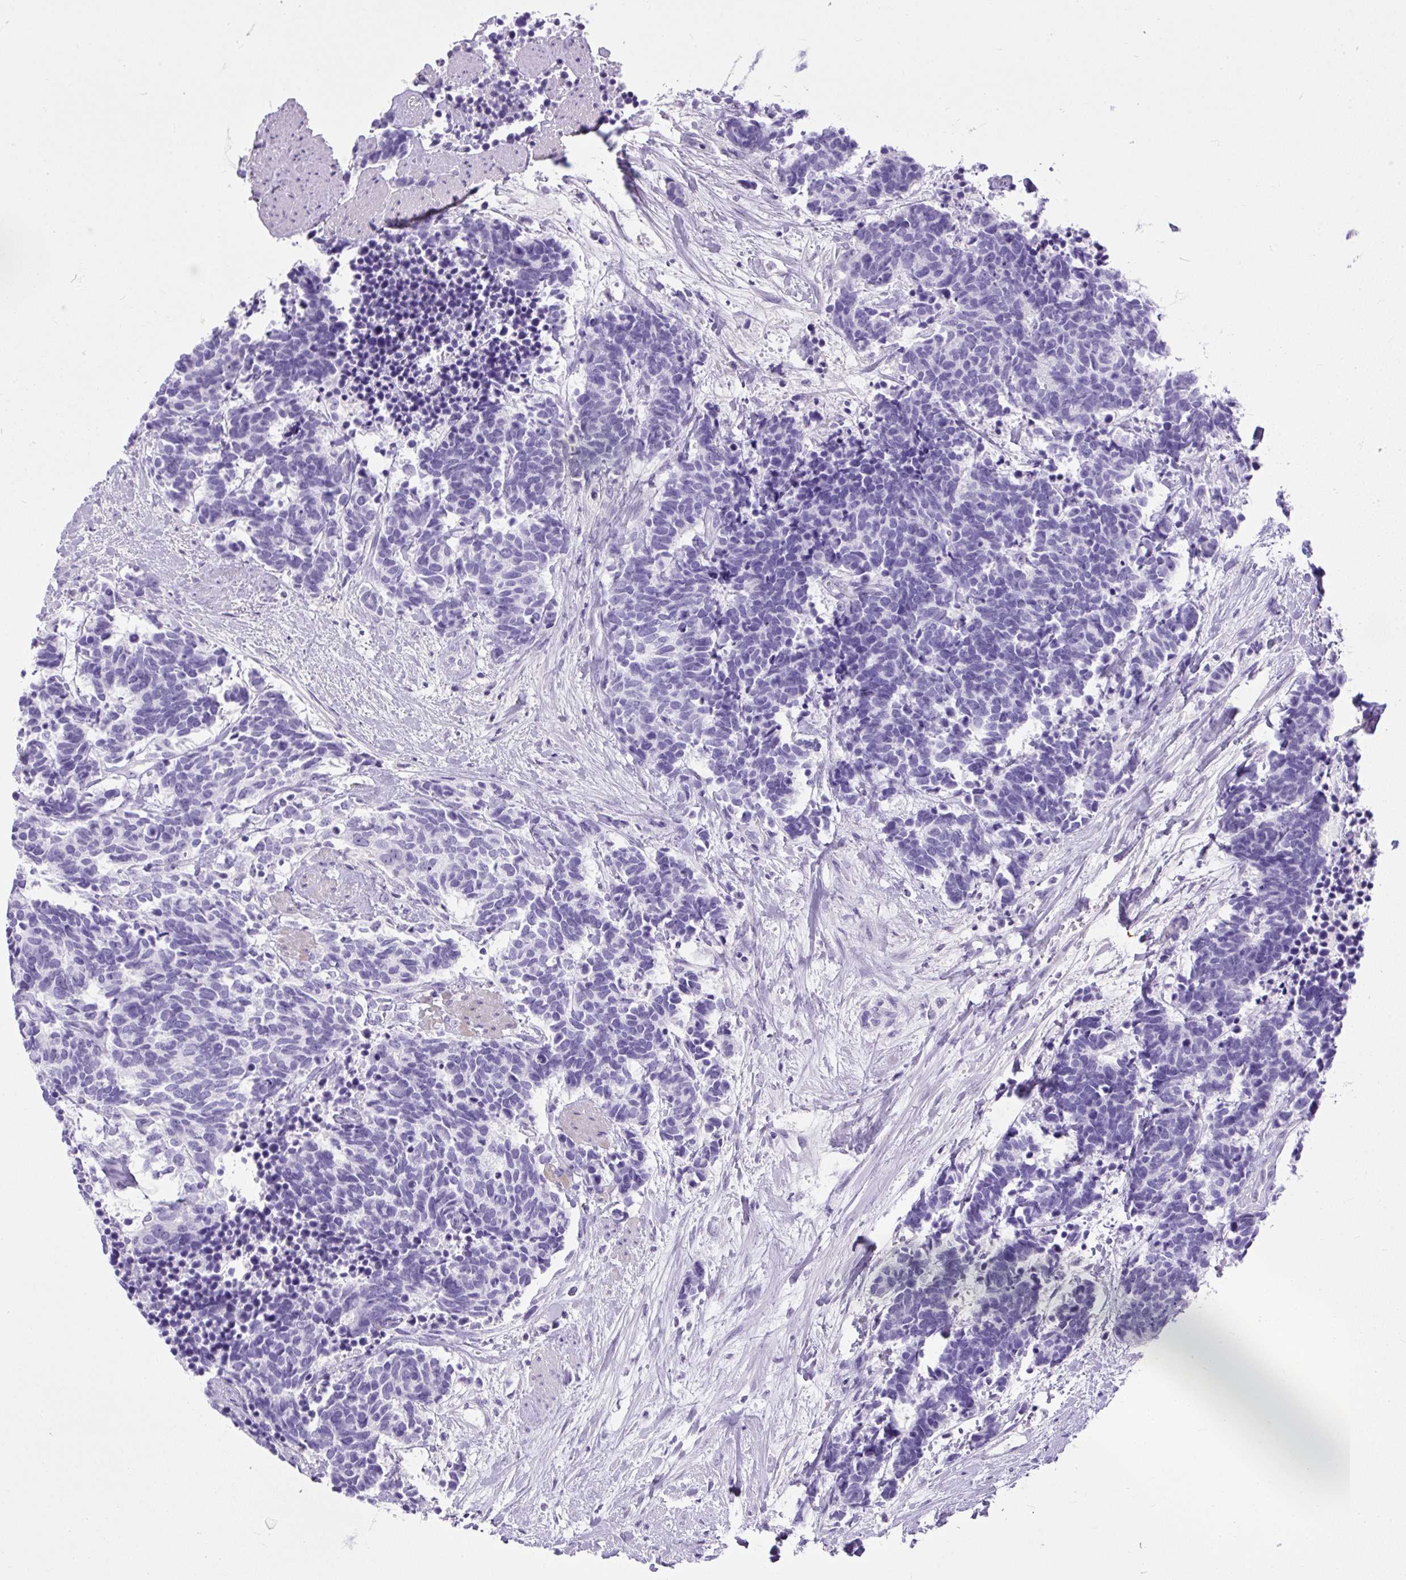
{"staining": {"intensity": "negative", "quantity": "none", "location": "none"}, "tissue": "carcinoid", "cell_type": "Tumor cells", "image_type": "cancer", "snomed": [{"axis": "morphology", "description": "Carcinoma, NOS"}, {"axis": "morphology", "description": "Carcinoid, malignant, NOS"}, {"axis": "topography", "description": "Prostate"}], "caption": "Tumor cells show no significant expression in carcinoma. (Immunohistochemistry (ihc), brightfield microscopy, high magnification).", "gene": "UPP1", "patient": {"sex": "male", "age": 57}}